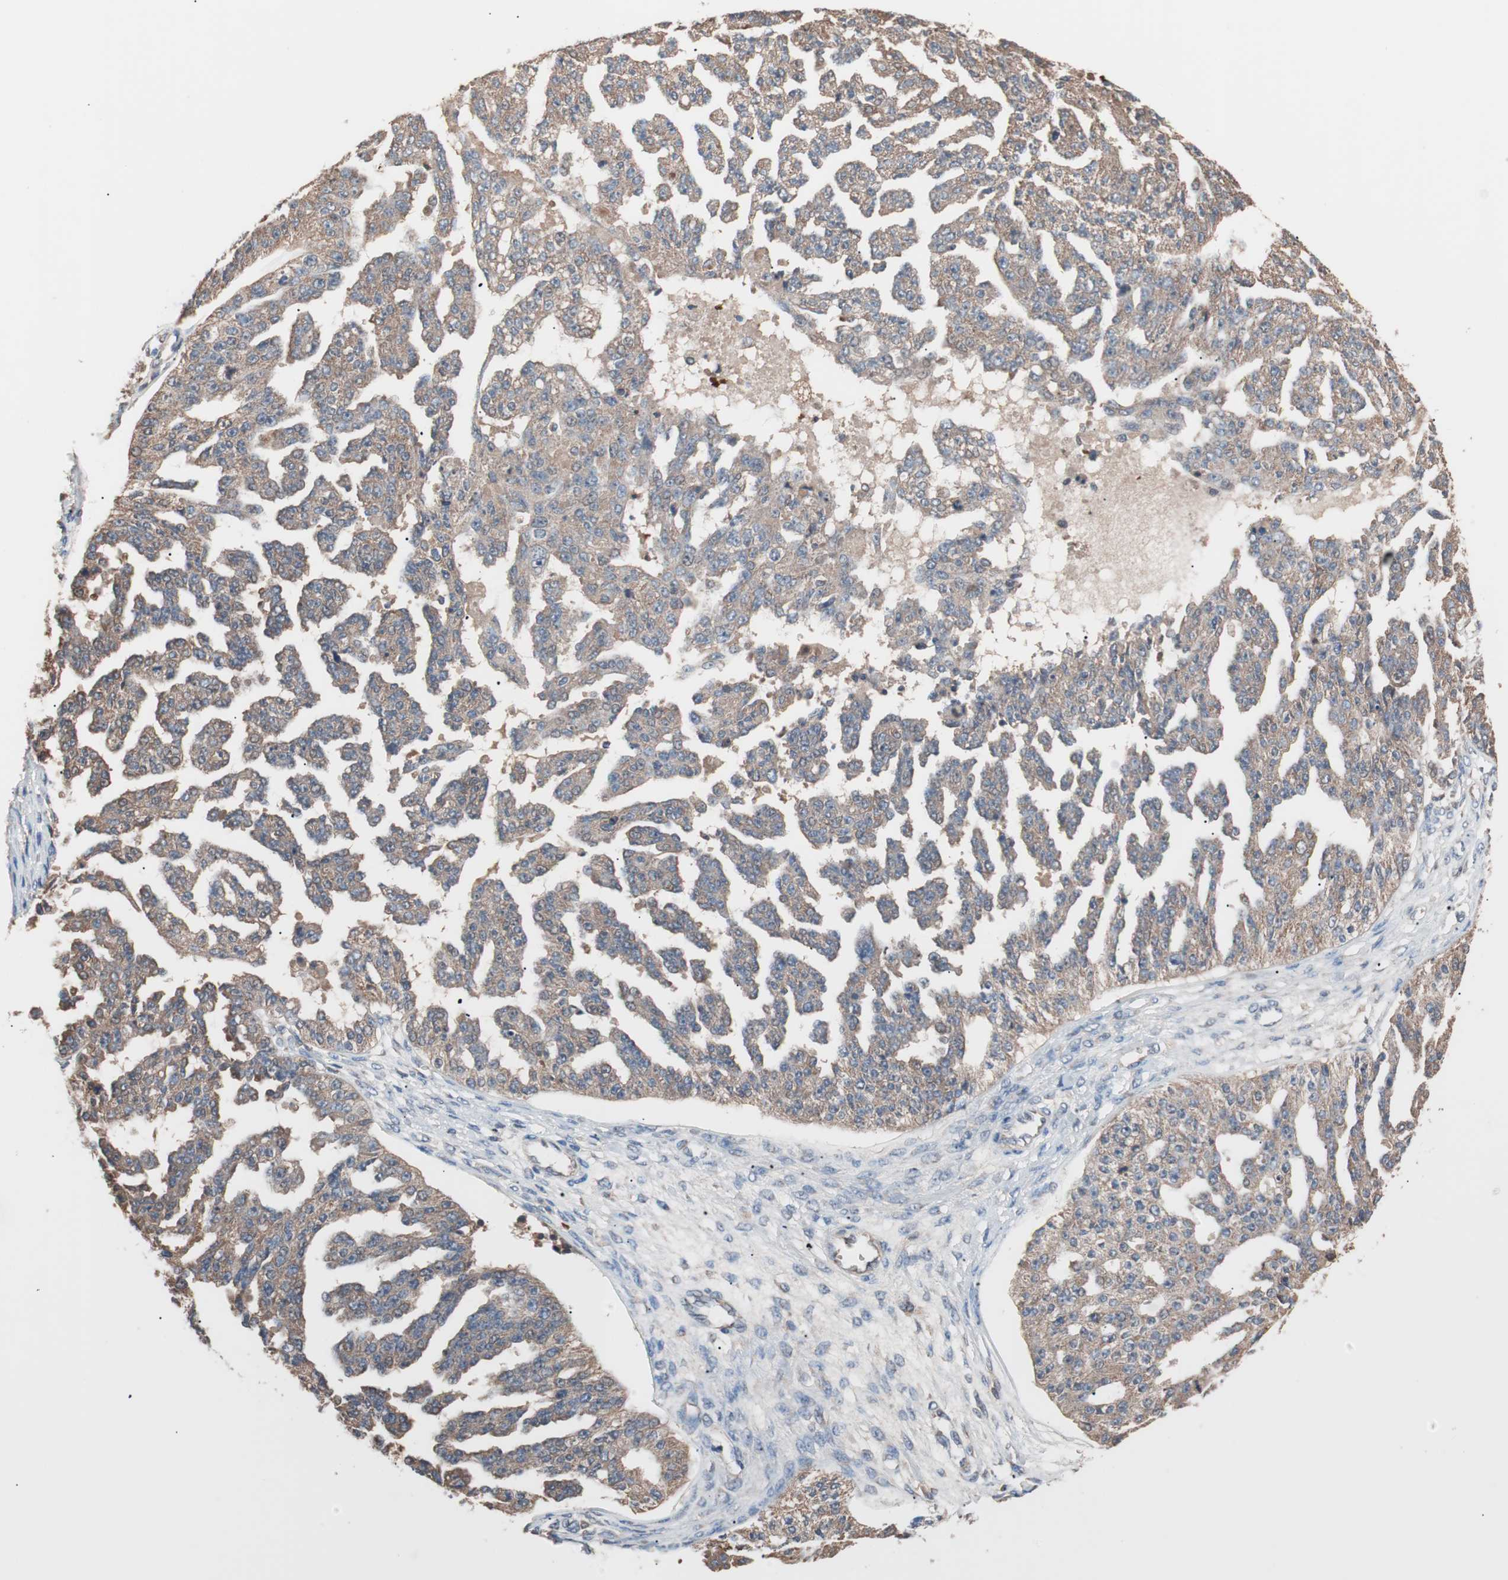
{"staining": {"intensity": "moderate", "quantity": ">75%", "location": "cytoplasmic/membranous"}, "tissue": "ovarian cancer", "cell_type": "Tumor cells", "image_type": "cancer", "snomed": [{"axis": "morphology", "description": "Cystadenocarcinoma, serous, NOS"}, {"axis": "topography", "description": "Ovary"}], "caption": "There is medium levels of moderate cytoplasmic/membranous positivity in tumor cells of serous cystadenocarcinoma (ovarian), as demonstrated by immunohistochemical staining (brown color).", "gene": "GLYCTK", "patient": {"sex": "female", "age": 58}}